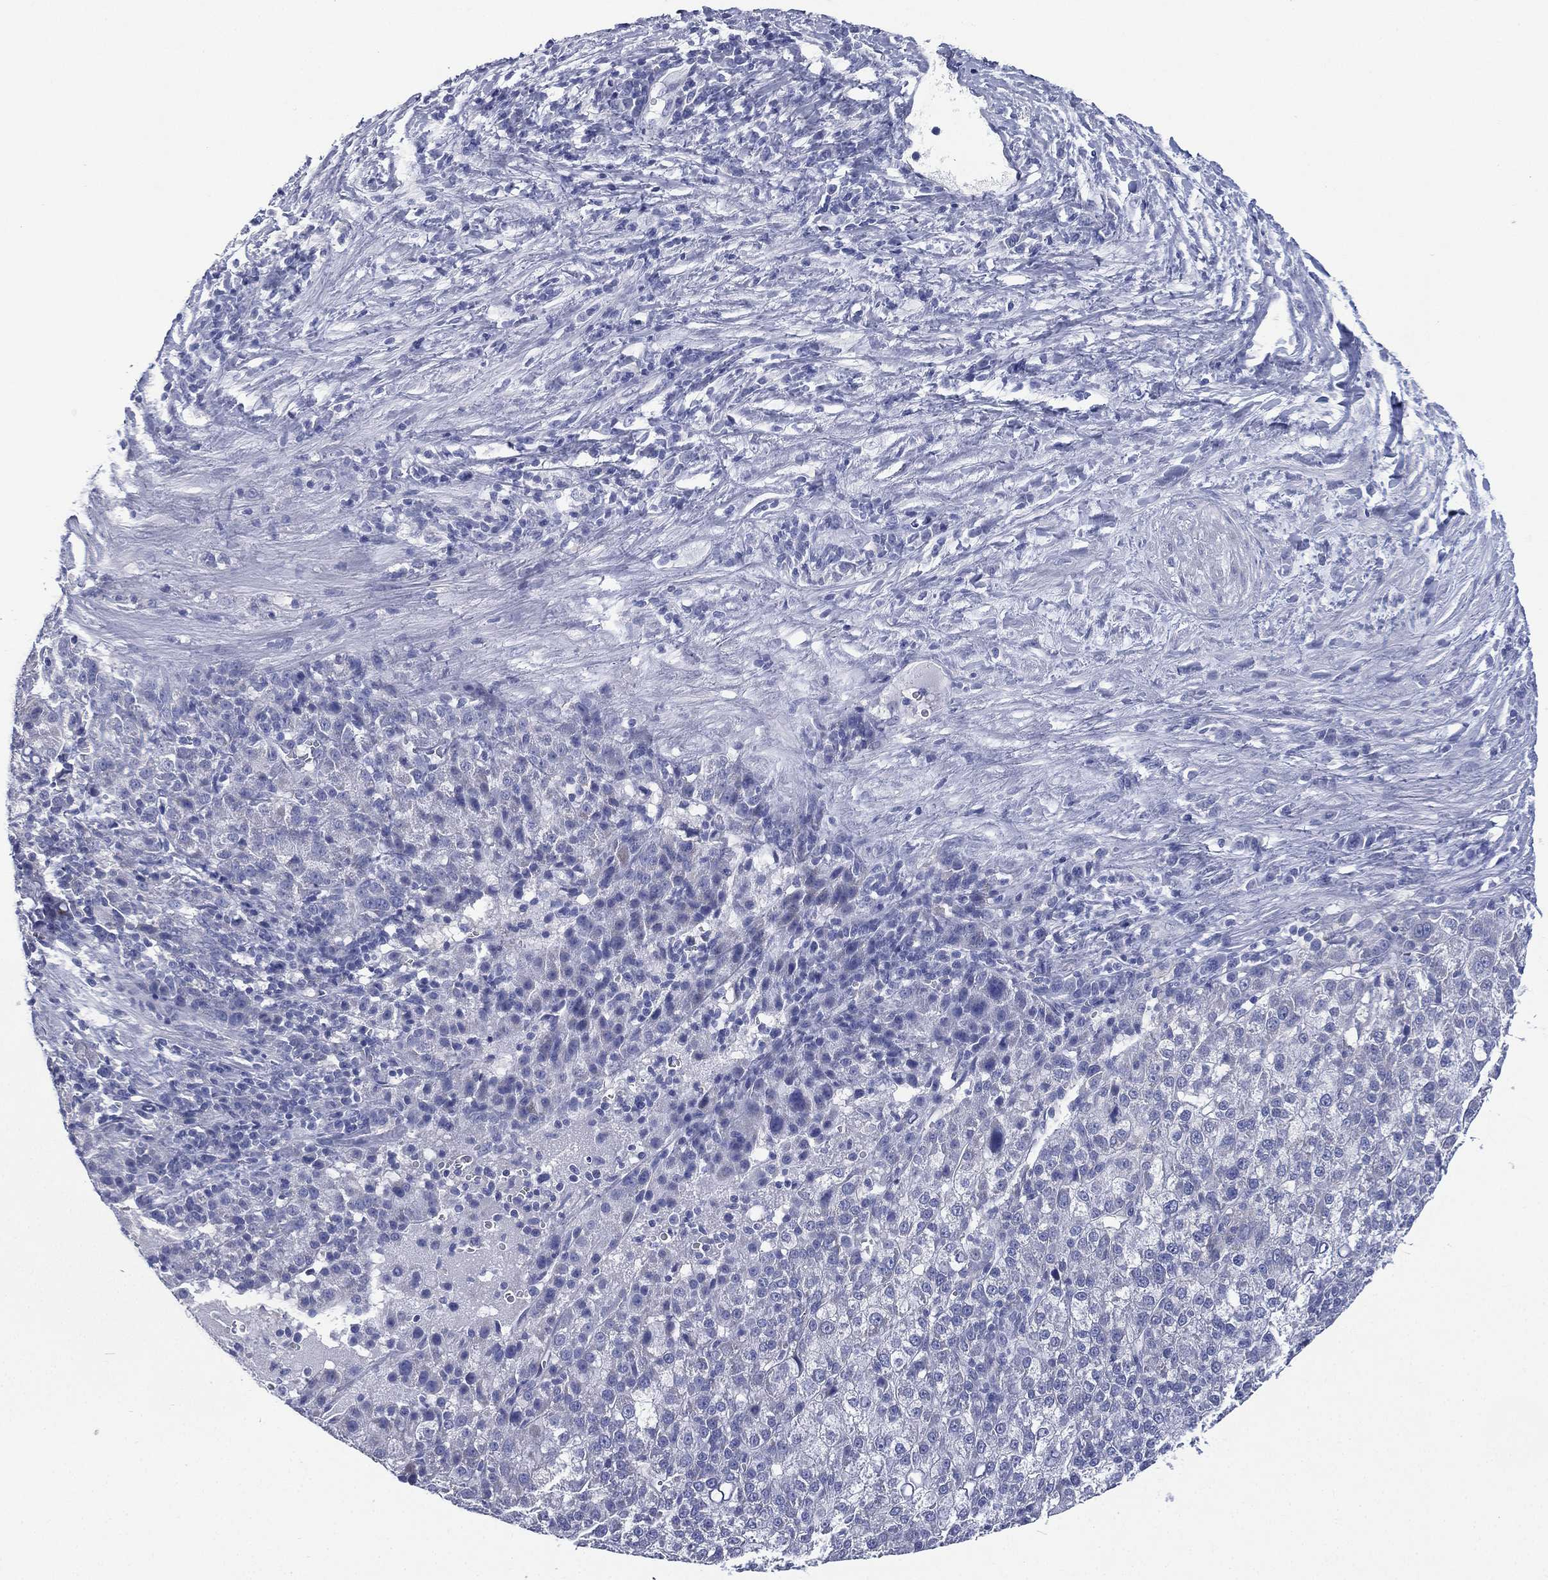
{"staining": {"intensity": "negative", "quantity": "none", "location": "none"}, "tissue": "liver cancer", "cell_type": "Tumor cells", "image_type": "cancer", "snomed": [{"axis": "morphology", "description": "Carcinoma, Hepatocellular, NOS"}, {"axis": "topography", "description": "Liver"}], "caption": "This photomicrograph is of hepatocellular carcinoma (liver) stained with IHC to label a protein in brown with the nuclei are counter-stained blue. There is no expression in tumor cells. The staining was performed using DAB to visualize the protein expression in brown, while the nuclei were stained in blue with hematoxylin (Magnification: 20x).", "gene": "FCER2", "patient": {"sex": "female", "age": 60}}